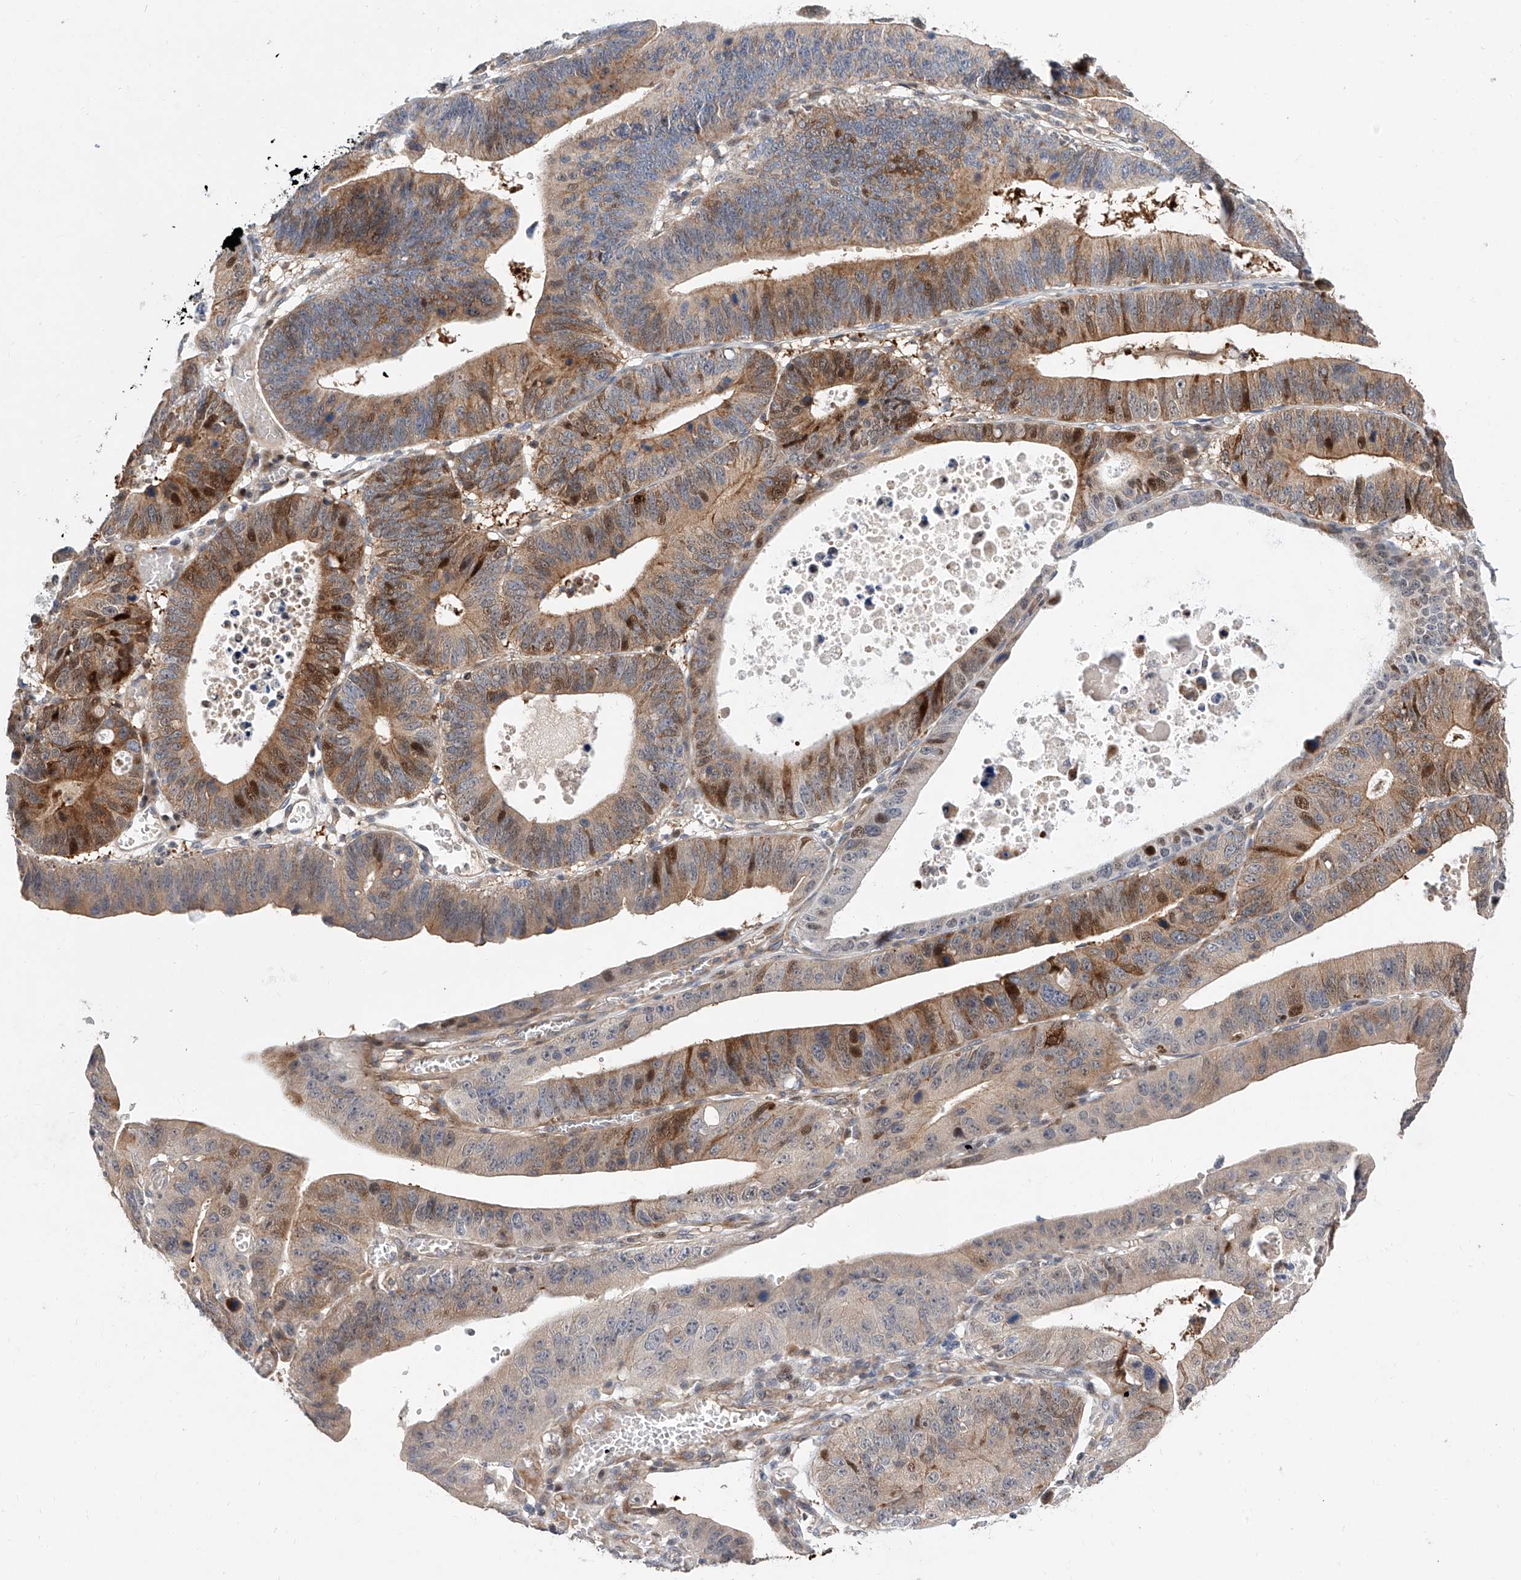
{"staining": {"intensity": "strong", "quantity": "25%-75%", "location": "cytoplasmic/membranous,nuclear"}, "tissue": "stomach cancer", "cell_type": "Tumor cells", "image_type": "cancer", "snomed": [{"axis": "morphology", "description": "Adenocarcinoma, NOS"}, {"axis": "topography", "description": "Stomach"}], "caption": "Immunohistochemical staining of stomach adenocarcinoma reveals high levels of strong cytoplasmic/membranous and nuclear staining in approximately 25%-75% of tumor cells.", "gene": "FUCA2", "patient": {"sex": "male", "age": 59}}